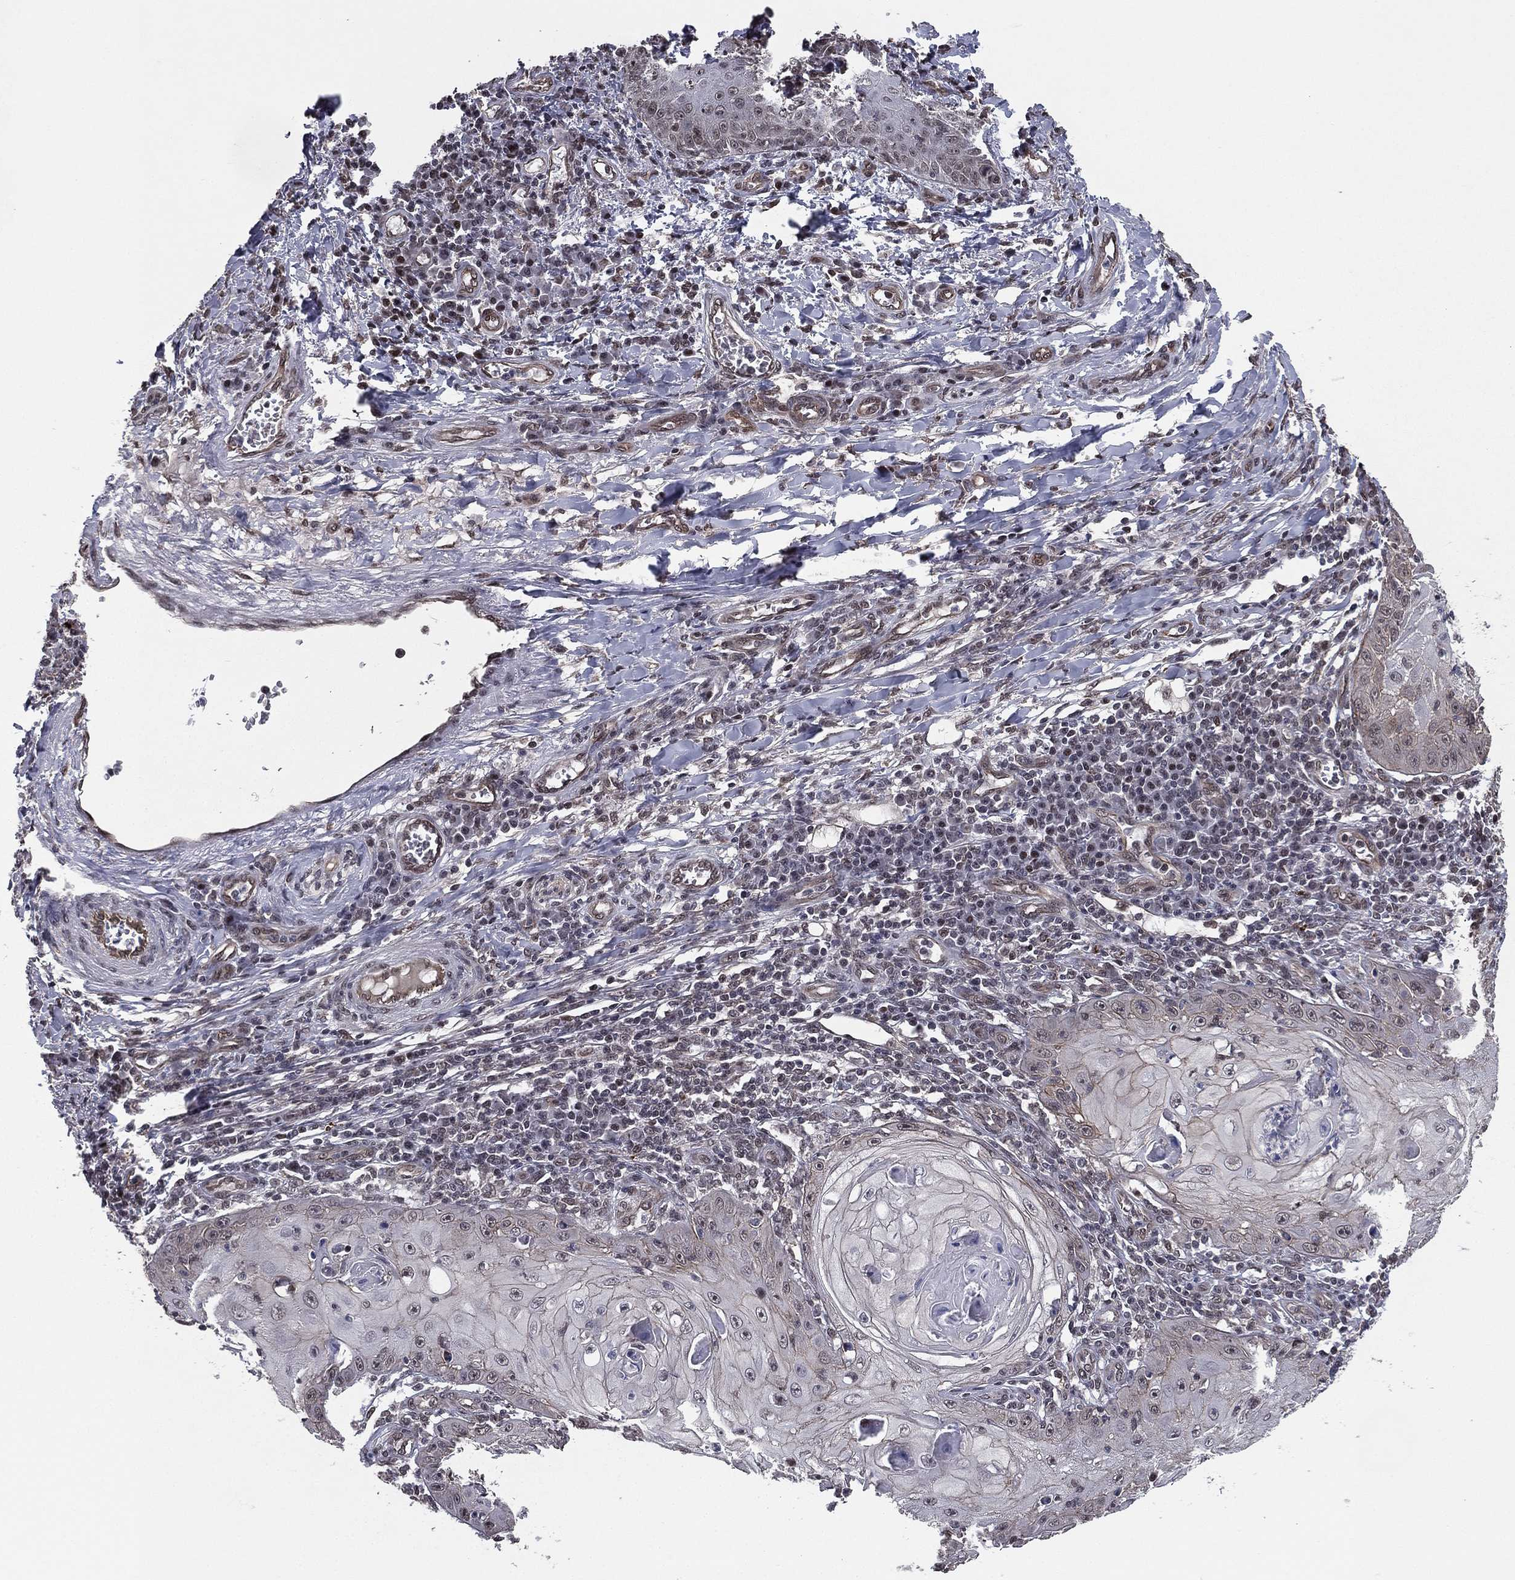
{"staining": {"intensity": "weak", "quantity": "<25%", "location": "cytoplasmic/membranous"}, "tissue": "skin cancer", "cell_type": "Tumor cells", "image_type": "cancer", "snomed": [{"axis": "morphology", "description": "Squamous cell carcinoma, NOS"}, {"axis": "topography", "description": "Skin"}], "caption": "Skin squamous cell carcinoma was stained to show a protein in brown. There is no significant staining in tumor cells. The staining is performed using DAB brown chromogen with nuclei counter-stained in using hematoxylin.", "gene": "RARB", "patient": {"sex": "male", "age": 70}}